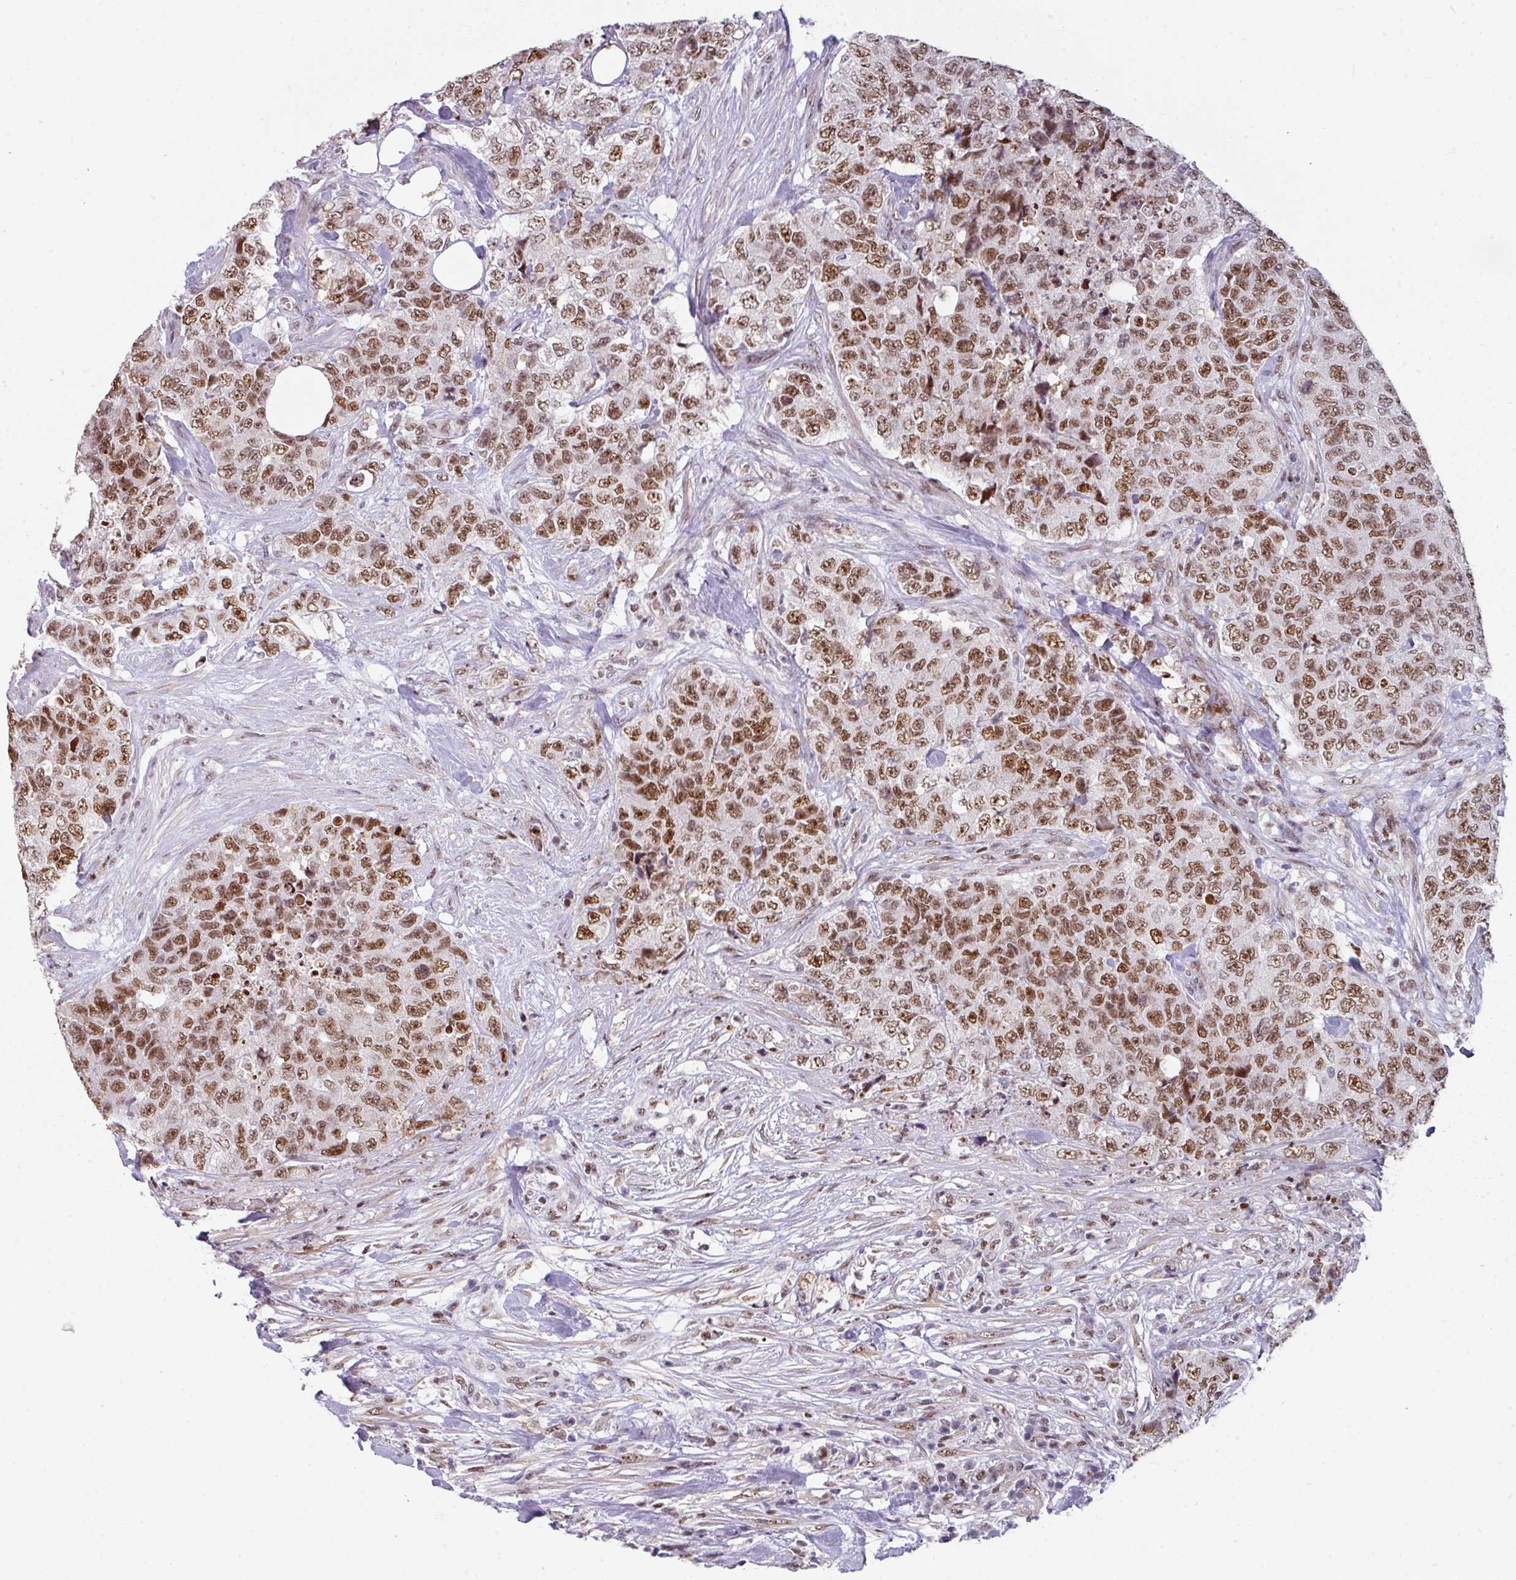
{"staining": {"intensity": "moderate", "quantity": ">75%", "location": "nuclear"}, "tissue": "urothelial cancer", "cell_type": "Tumor cells", "image_type": "cancer", "snomed": [{"axis": "morphology", "description": "Urothelial carcinoma, High grade"}, {"axis": "topography", "description": "Urinary bladder"}], "caption": "Protein expression analysis of human urothelial cancer reveals moderate nuclear staining in about >75% of tumor cells.", "gene": "RAD50", "patient": {"sex": "female", "age": 78}}